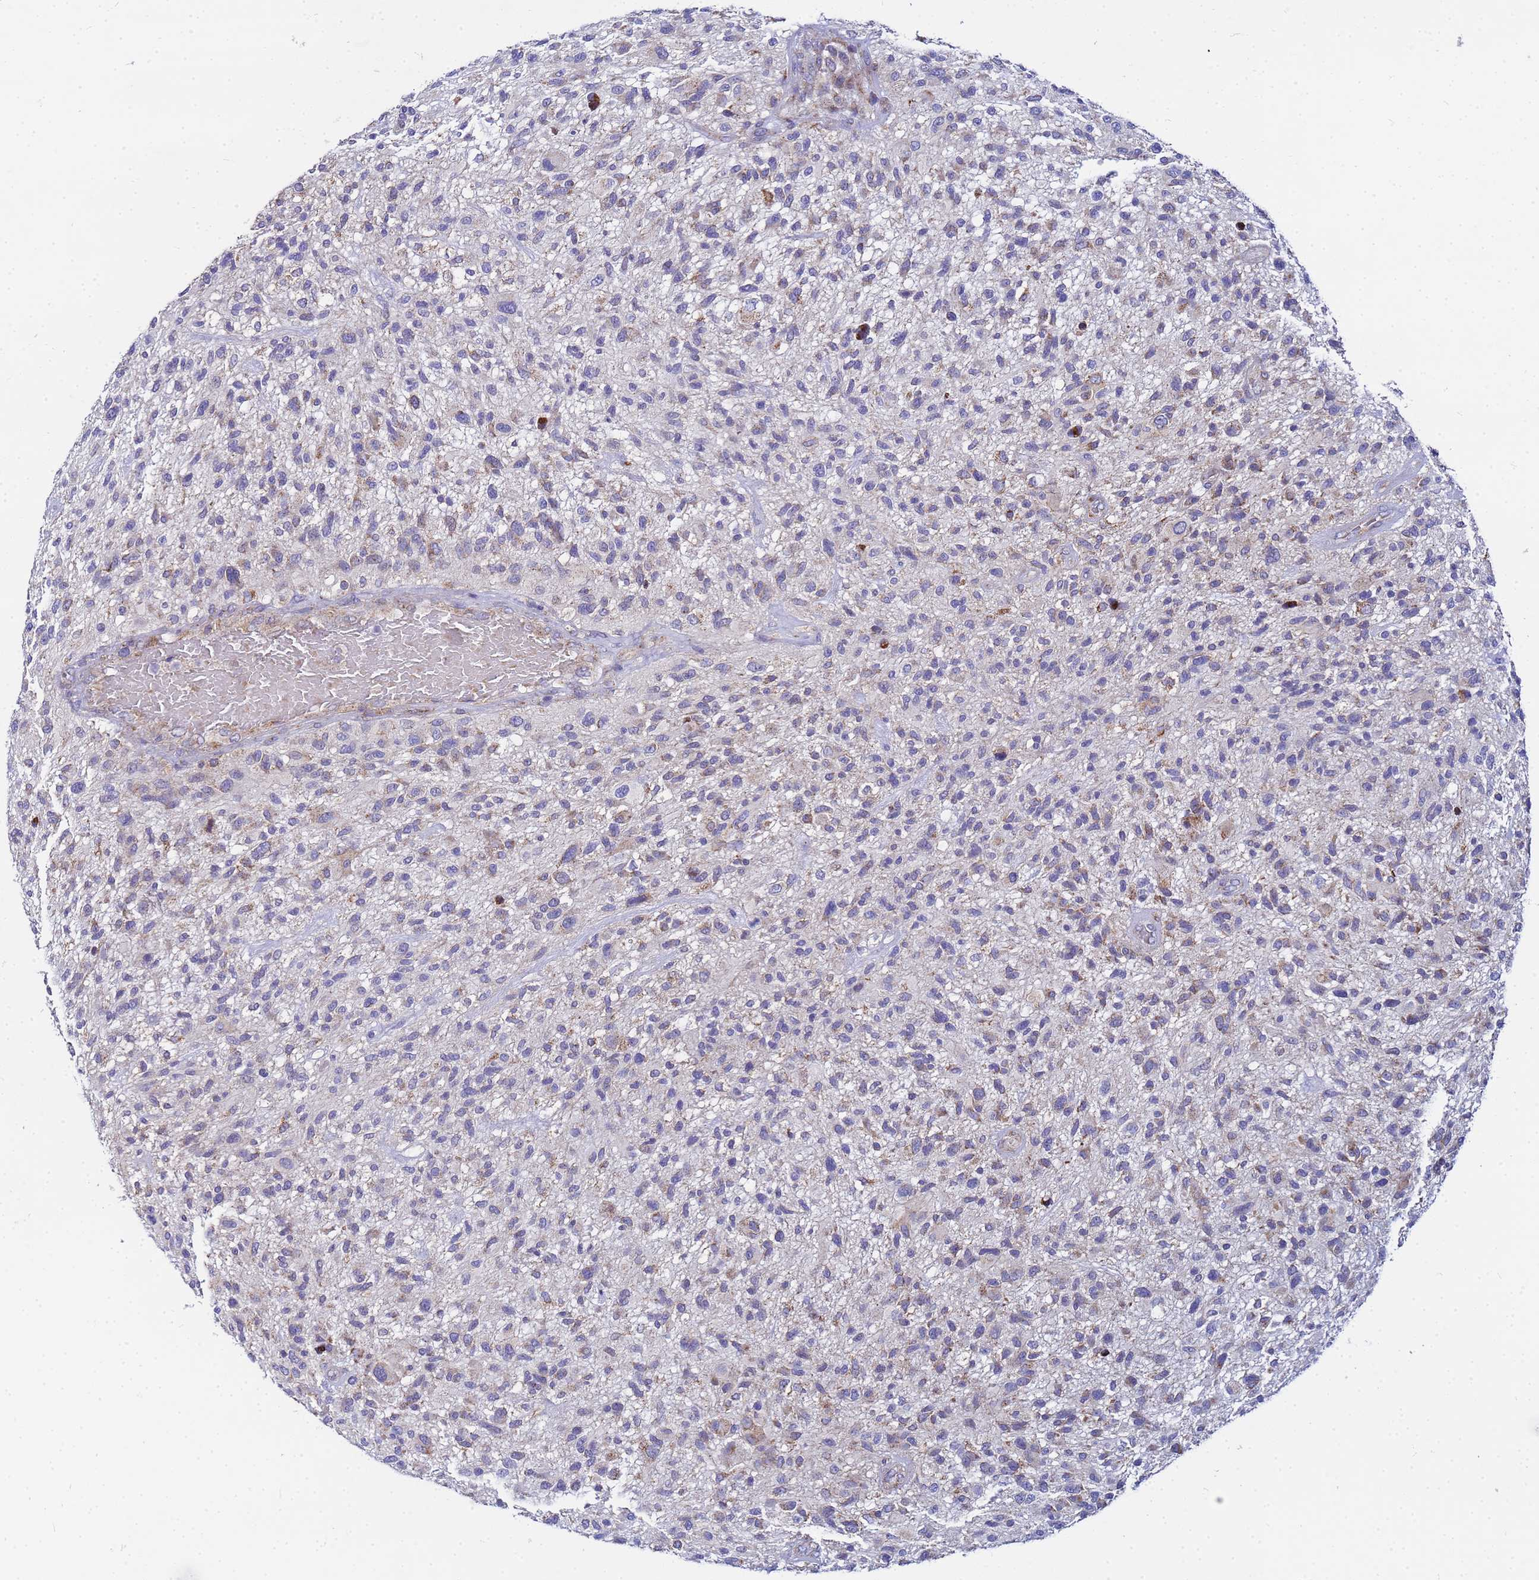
{"staining": {"intensity": "weak", "quantity": "<25%", "location": "cytoplasmic/membranous"}, "tissue": "glioma", "cell_type": "Tumor cells", "image_type": "cancer", "snomed": [{"axis": "morphology", "description": "Glioma, malignant, High grade"}, {"axis": "topography", "description": "Brain"}], "caption": "Glioma was stained to show a protein in brown. There is no significant staining in tumor cells.", "gene": "FAHD2A", "patient": {"sex": "male", "age": 47}}